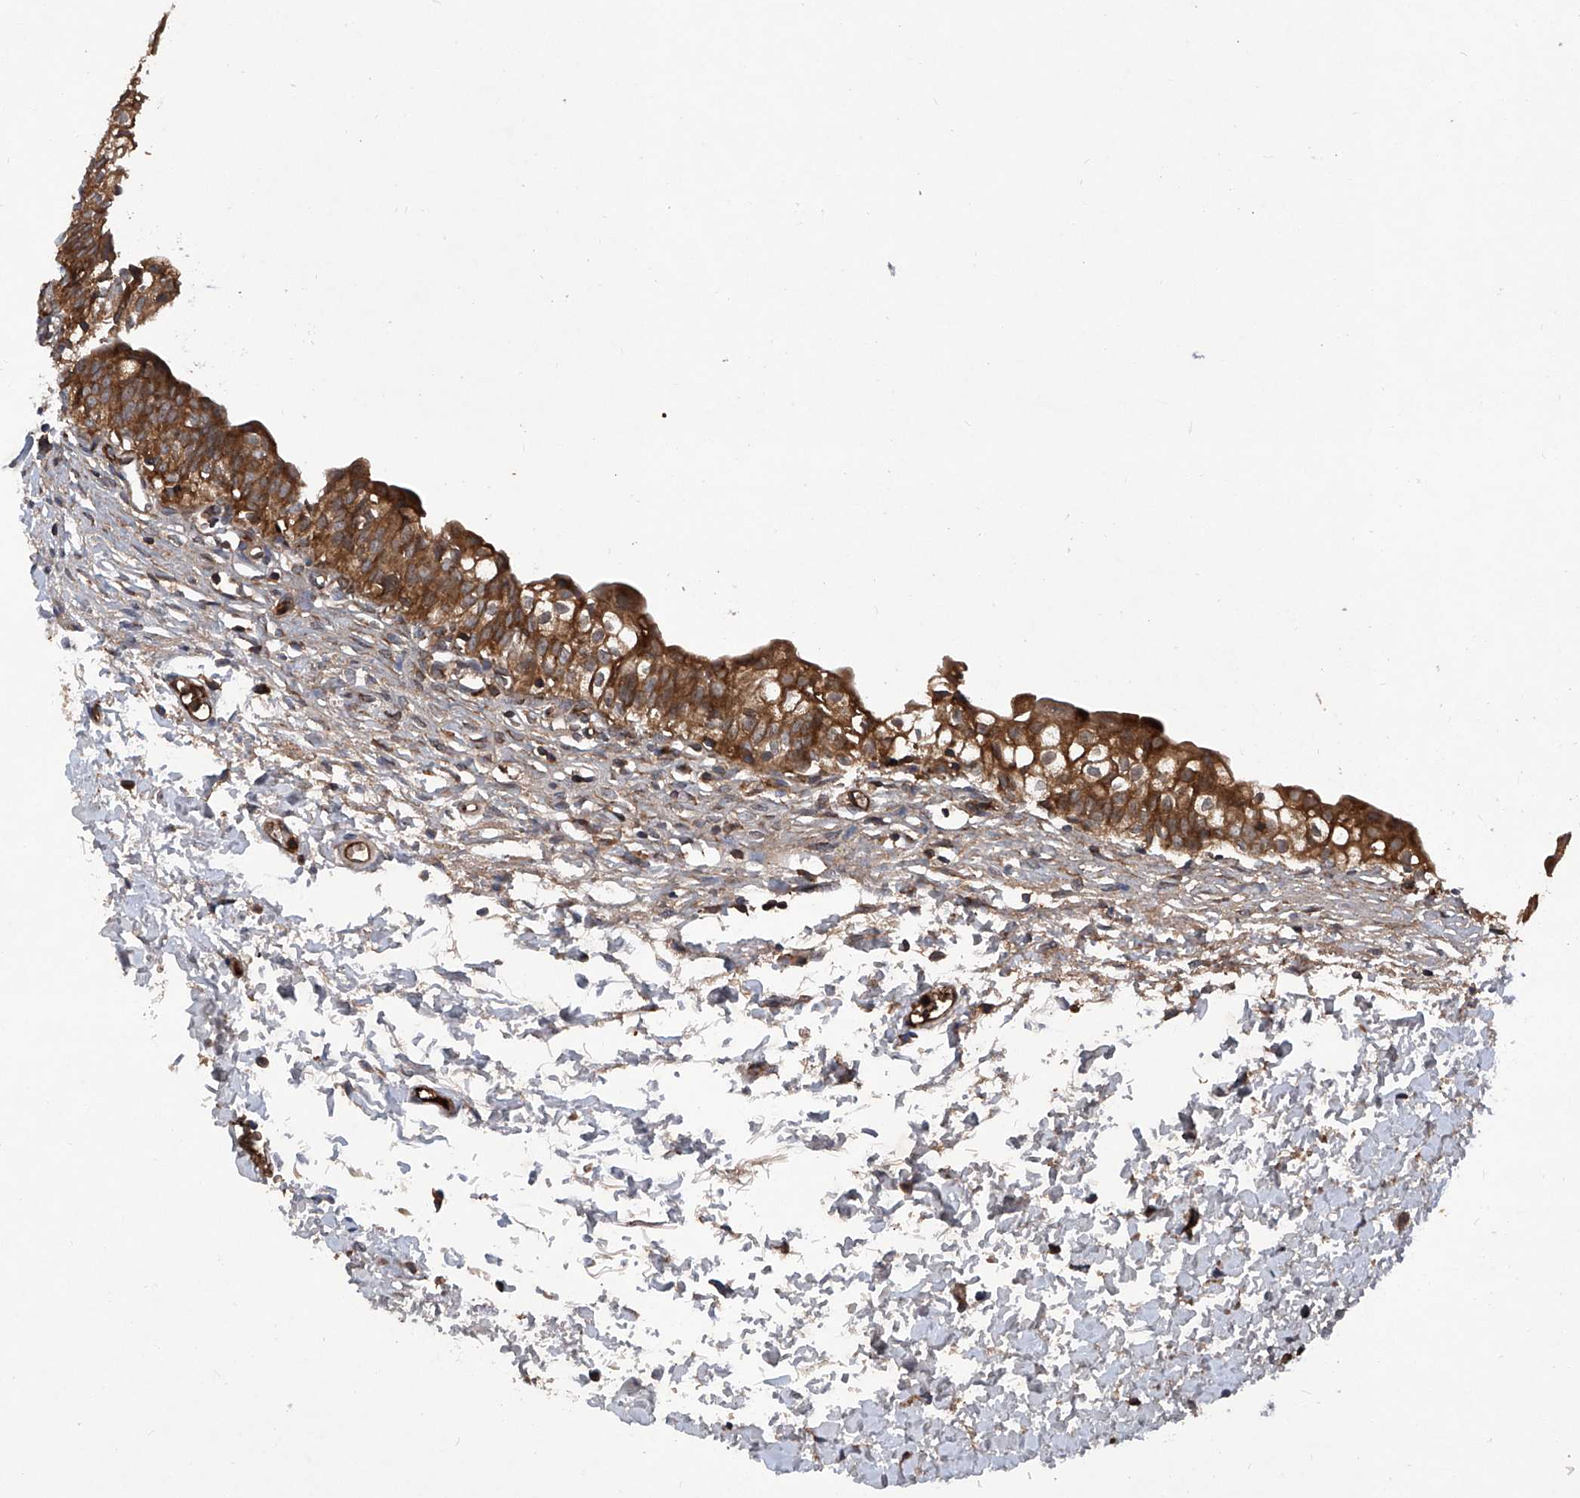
{"staining": {"intensity": "strong", "quantity": ">75%", "location": "cytoplasmic/membranous"}, "tissue": "urinary bladder", "cell_type": "Urothelial cells", "image_type": "normal", "snomed": [{"axis": "morphology", "description": "Normal tissue, NOS"}, {"axis": "topography", "description": "Urinary bladder"}], "caption": "Protein staining shows strong cytoplasmic/membranous positivity in about >75% of urothelial cells in benign urinary bladder.", "gene": "ASCC3", "patient": {"sex": "male", "age": 55}}